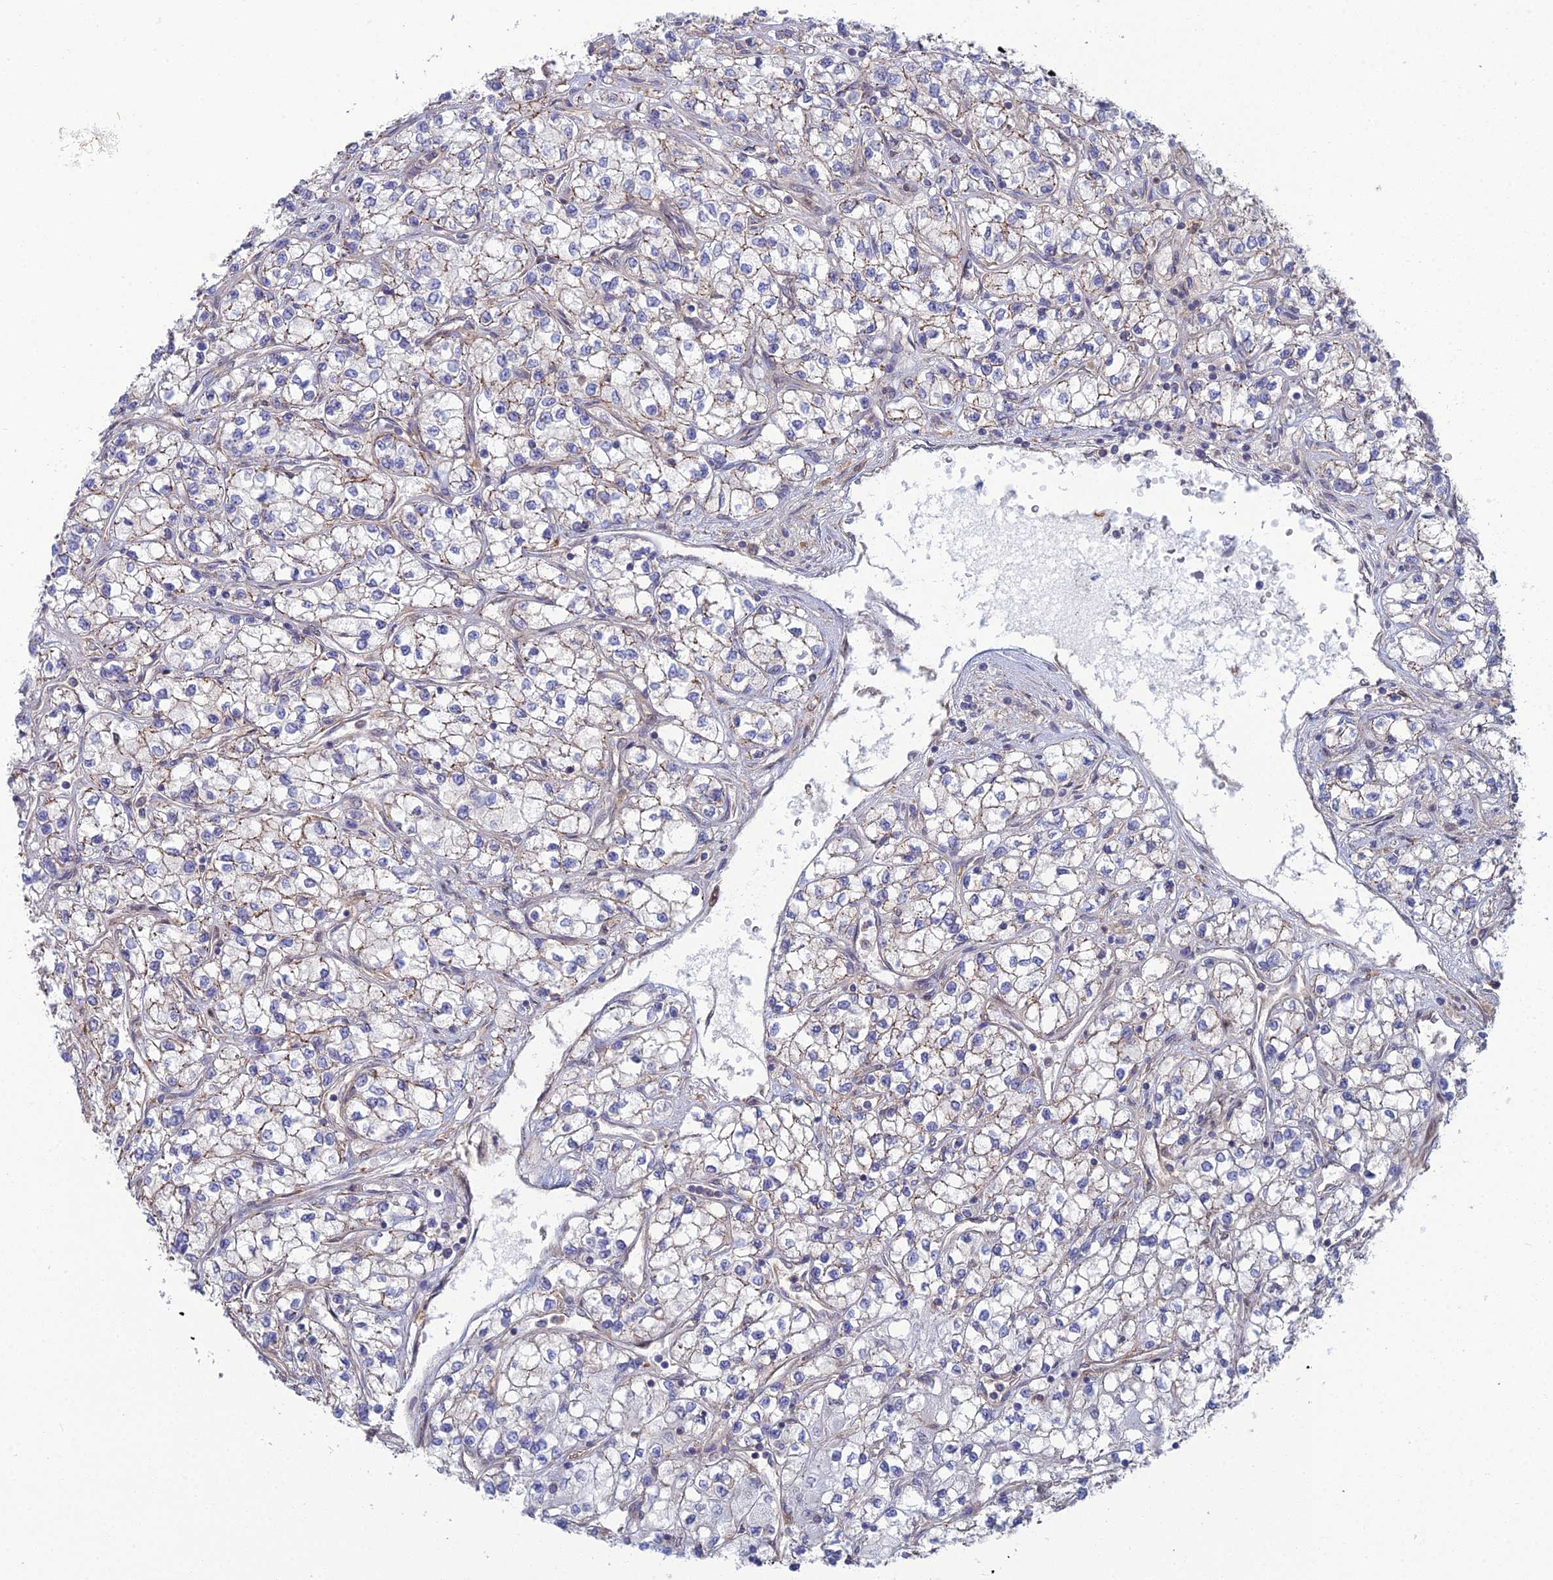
{"staining": {"intensity": "negative", "quantity": "none", "location": "none"}, "tissue": "renal cancer", "cell_type": "Tumor cells", "image_type": "cancer", "snomed": [{"axis": "morphology", "description": "Adenocarcinoma, NOS"}, {"axis": "topography", "description": "Kidney"}], "caption": "IHC photomicrograph of neoplastic tissue: renal cancer (adenocarcinoma) stained with DAB demonstrates no significant protein staining in tumor cells.", "gene": "ABHD1", "patient": {"sex": "male", "age": 80}}